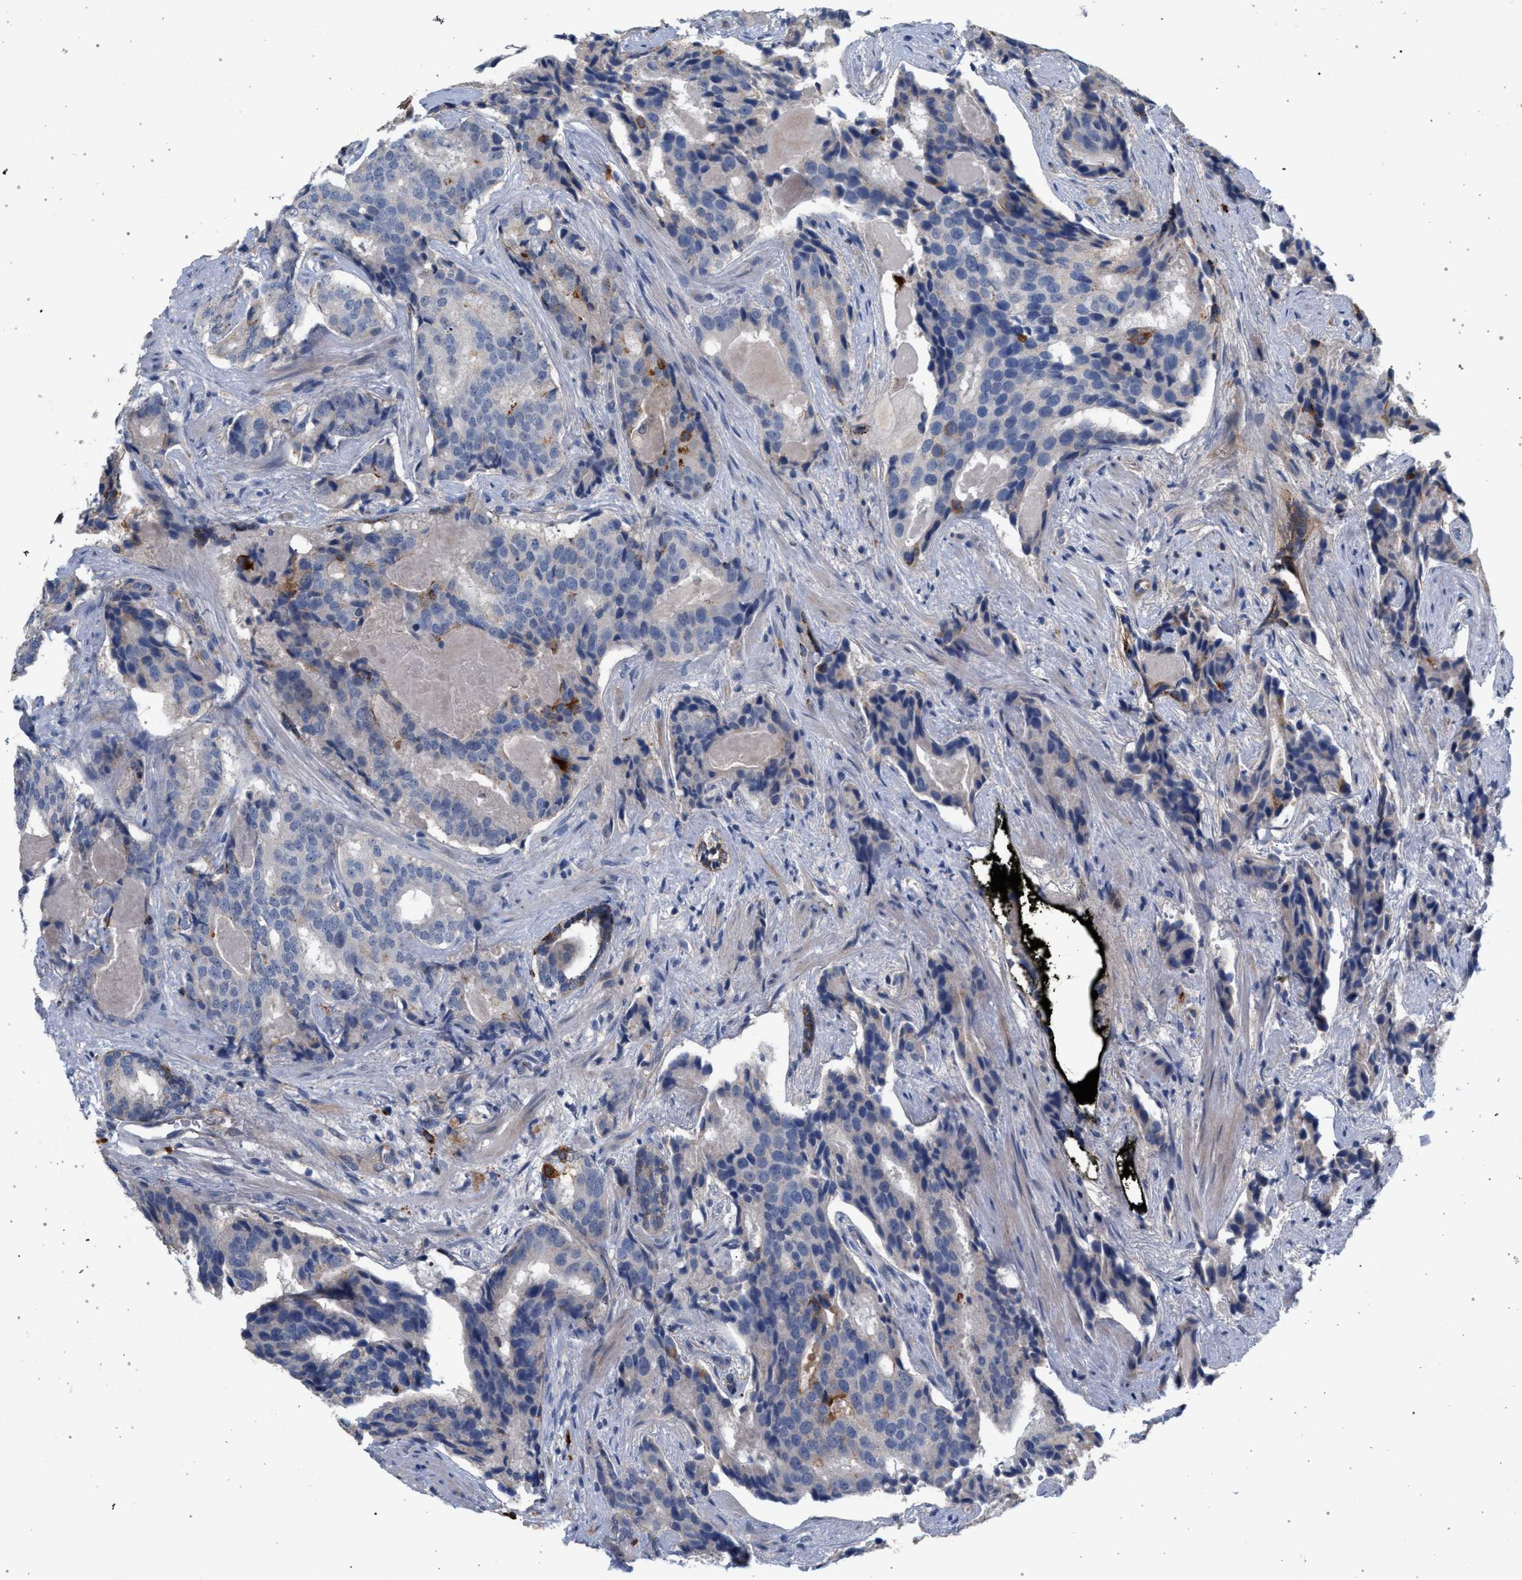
{"staining": {"intensity": "negative", "quantity": "none", "location": "none"}, "tissue": "prostate cancer", "cell_type": "Tumor cells", "image_type": "cancer", "snomed": [{"axis": "morphology", "description": "Adenocarcinoma, High grade"}, {"axis": "topography", "description": "Prostate"}], "caption": "Human prostate cancer stained for a protein using IHC demonstrates no positivity in tumor cells.", "gene": "MAMDC2", "patient": {"sex": "male", "age": 58}}